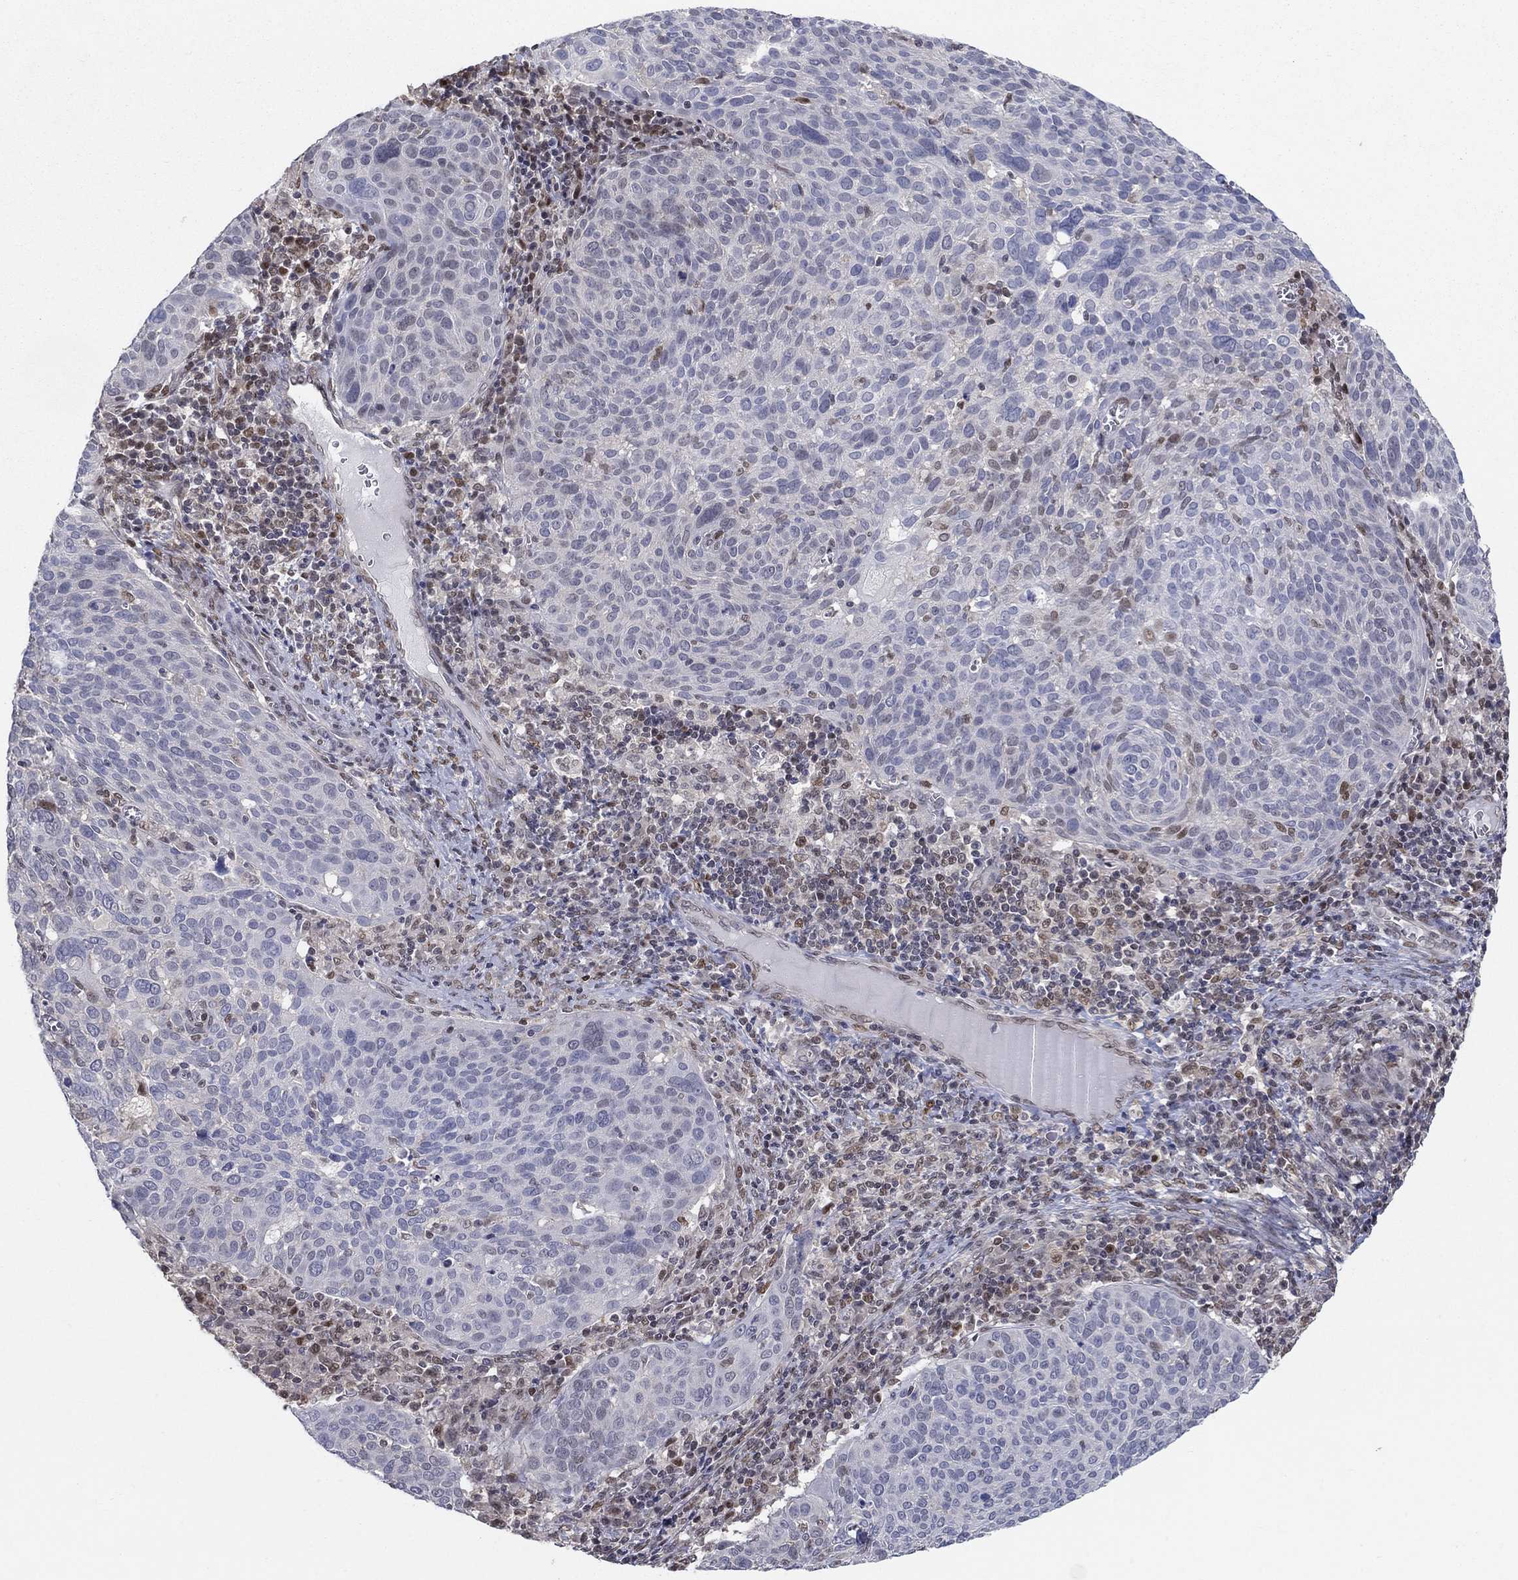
{"staining": {"intensity": "negative", "quantity": "none", "location": "none"}, "tissue": "cervical cancer", "cell_type": "Tumor cells", "image_type": "cancer", "snomed": [{"axis": "morphology", "description": "Squamous cell carcinoma, NOS"}, {"axis": "topography", "description": "Cervix"}], "caption": "This is an immunohistochemistry (IHC) histopathology image of human cervical cancer (squamous cell carcinoma). There is no positivity in tumor cells.", "gene": "CENPE", "patient": {"sex": "female", "age": 39}}